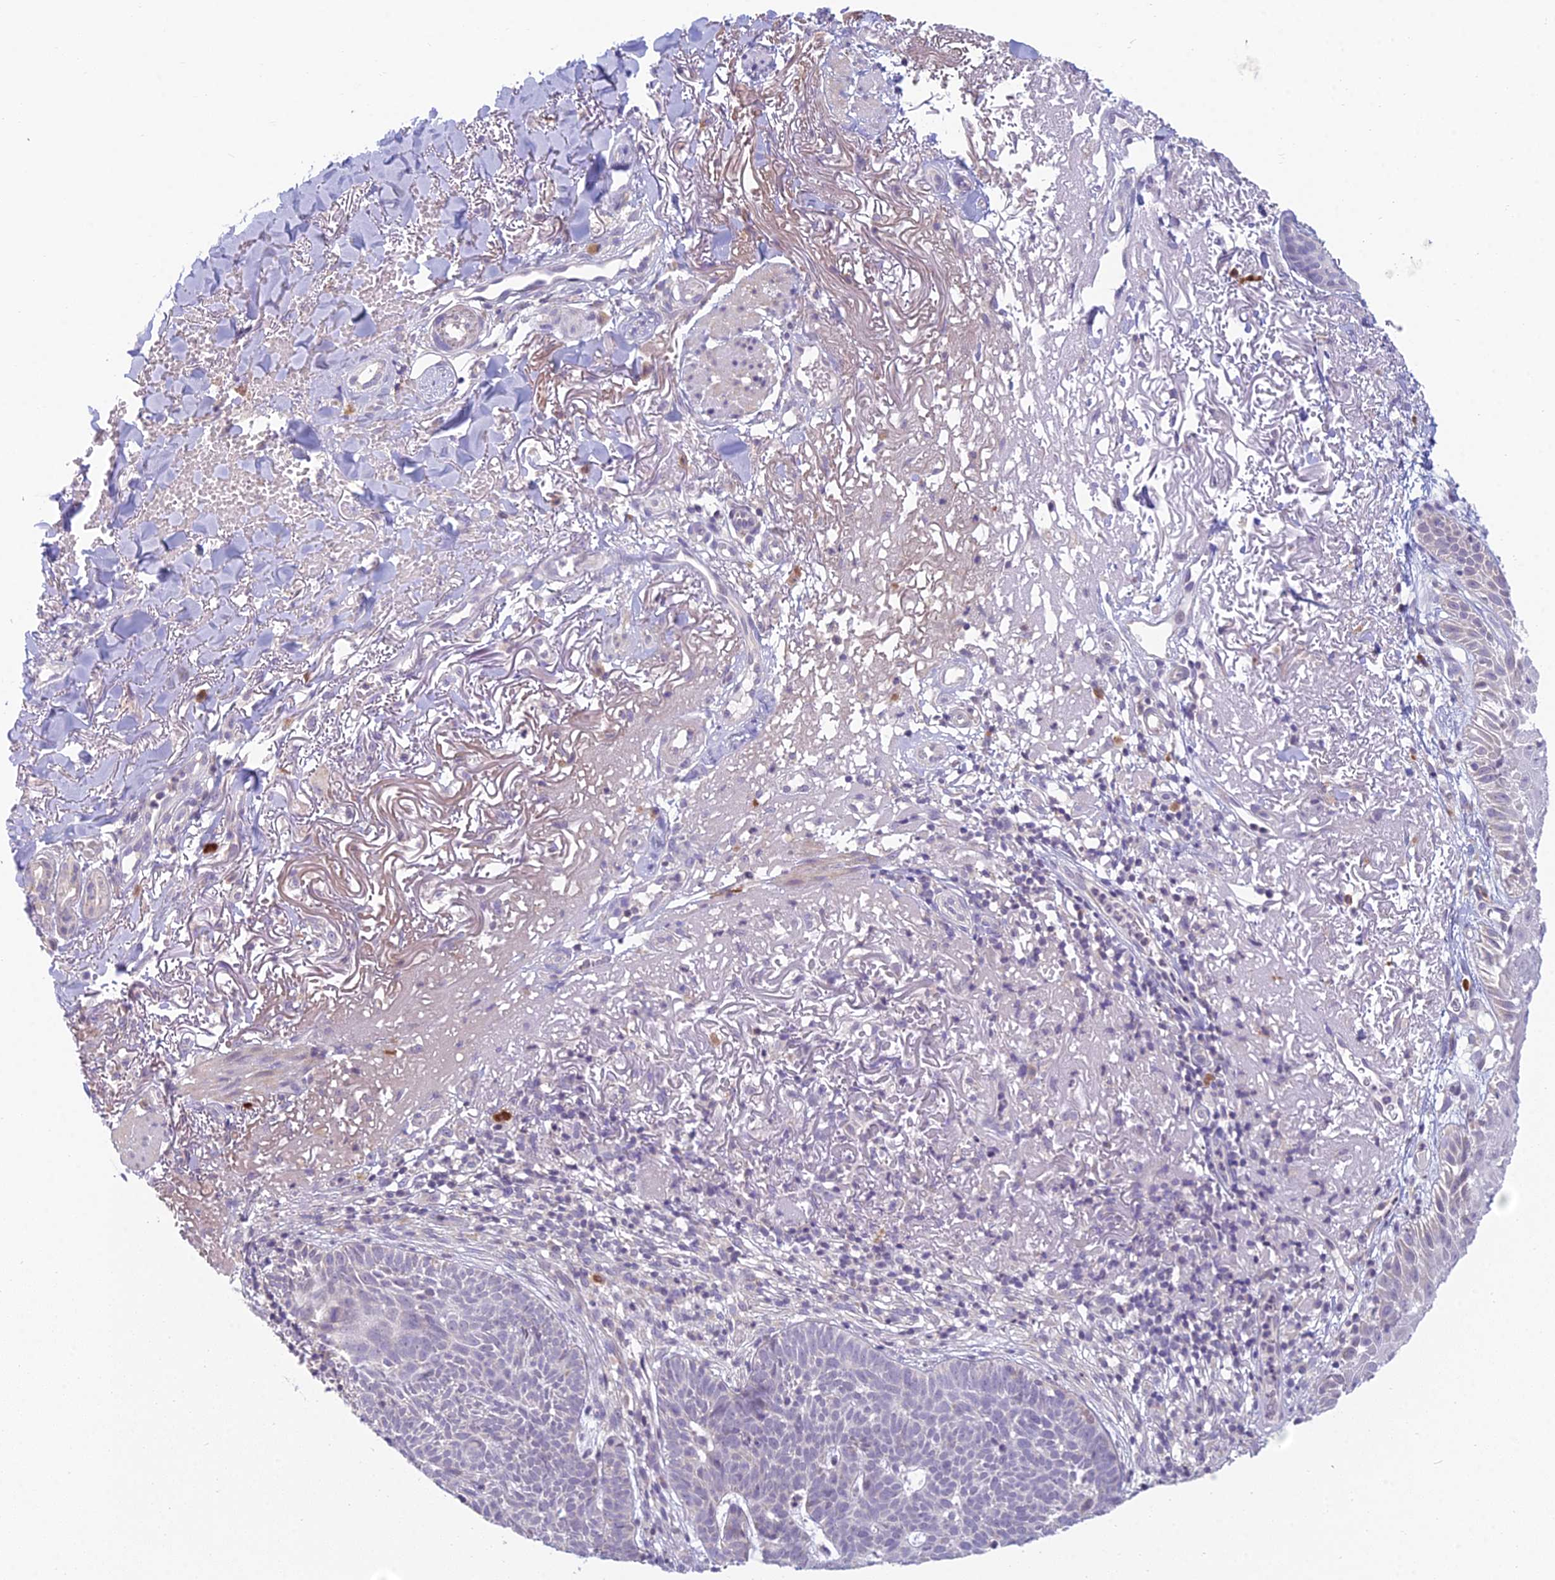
{"staining": {"intensity": "negative", "quantity": "none", "location": "none"}, "tissue": "skin cancer", "cell_type": "Tumor cells", "image_type": "cancer", "snomed": [{"axis": "morphology", "description": "Basal cell carcinoma"}, {"axis": "topography", "description": "Skin"}], "caption": "Micrograph shows no protein expression in tumor cells of skin cancer tissue.", "gene": "CFAP206", "patient": {"sex": "female", "age": 78}}